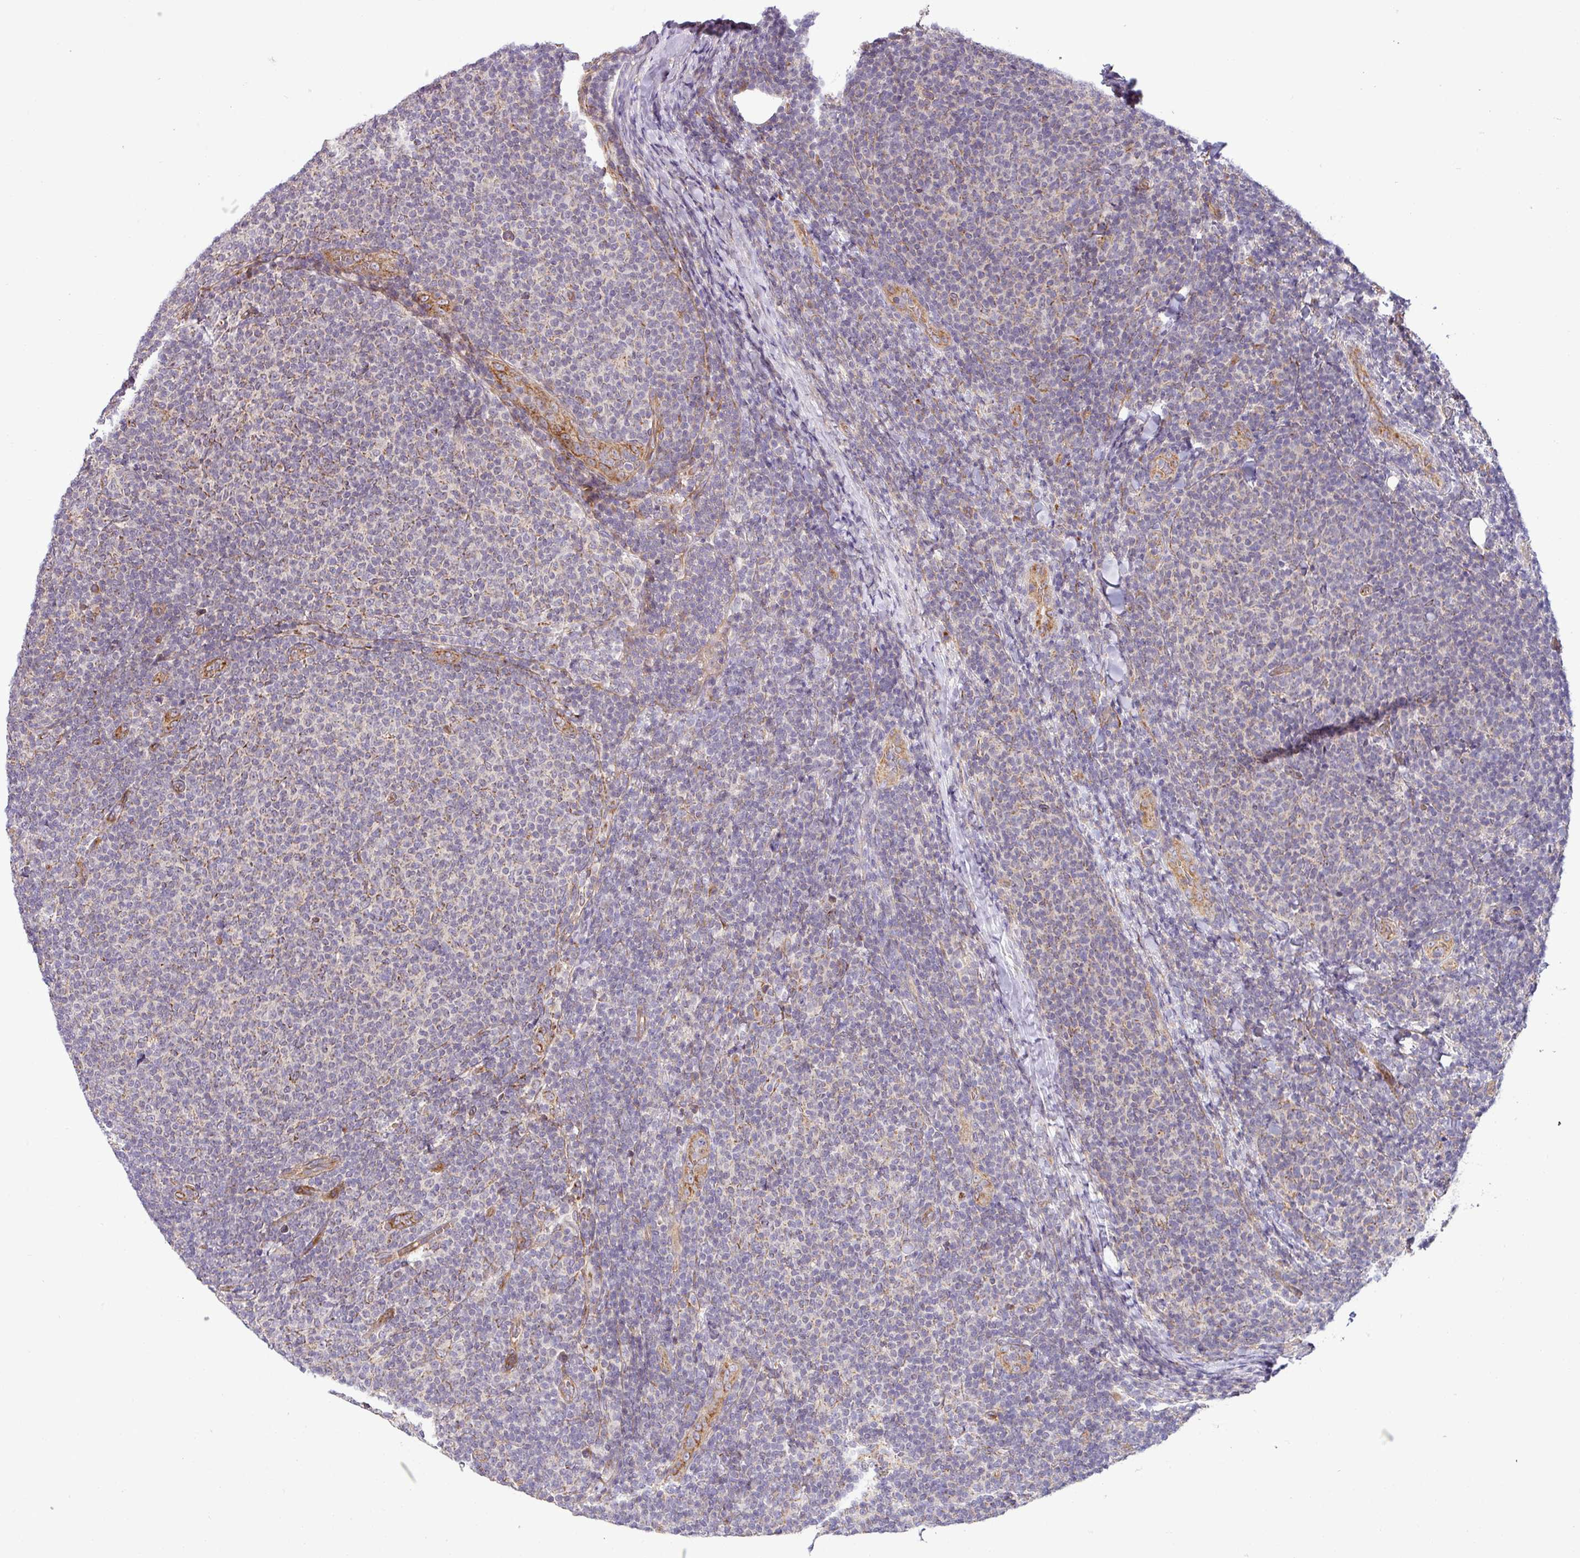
{"staining": {"intensity": "weak", "quantity": "25%-75%", "location": "cytoplasmic/membranous"}, "tissue": "lymphoma", "cell_type": "Tumor cells", "image_type": "cancer", "snomed": [{"axis": "morphology", "description": "Malignant lymphoma, non-Hodgkin's type, Low grade"}, {"axis": "topography", "description": "Lymph node"}], "caption": "Approximately 25%-75% of tumor cells in human lymphoma demonstrate weak cytoplasmic/membranous protein staining as visualized by brown immunohistochemical staining.", "gene": "TIMMDC1", "patient": {"sex": "male", "age": 66}}